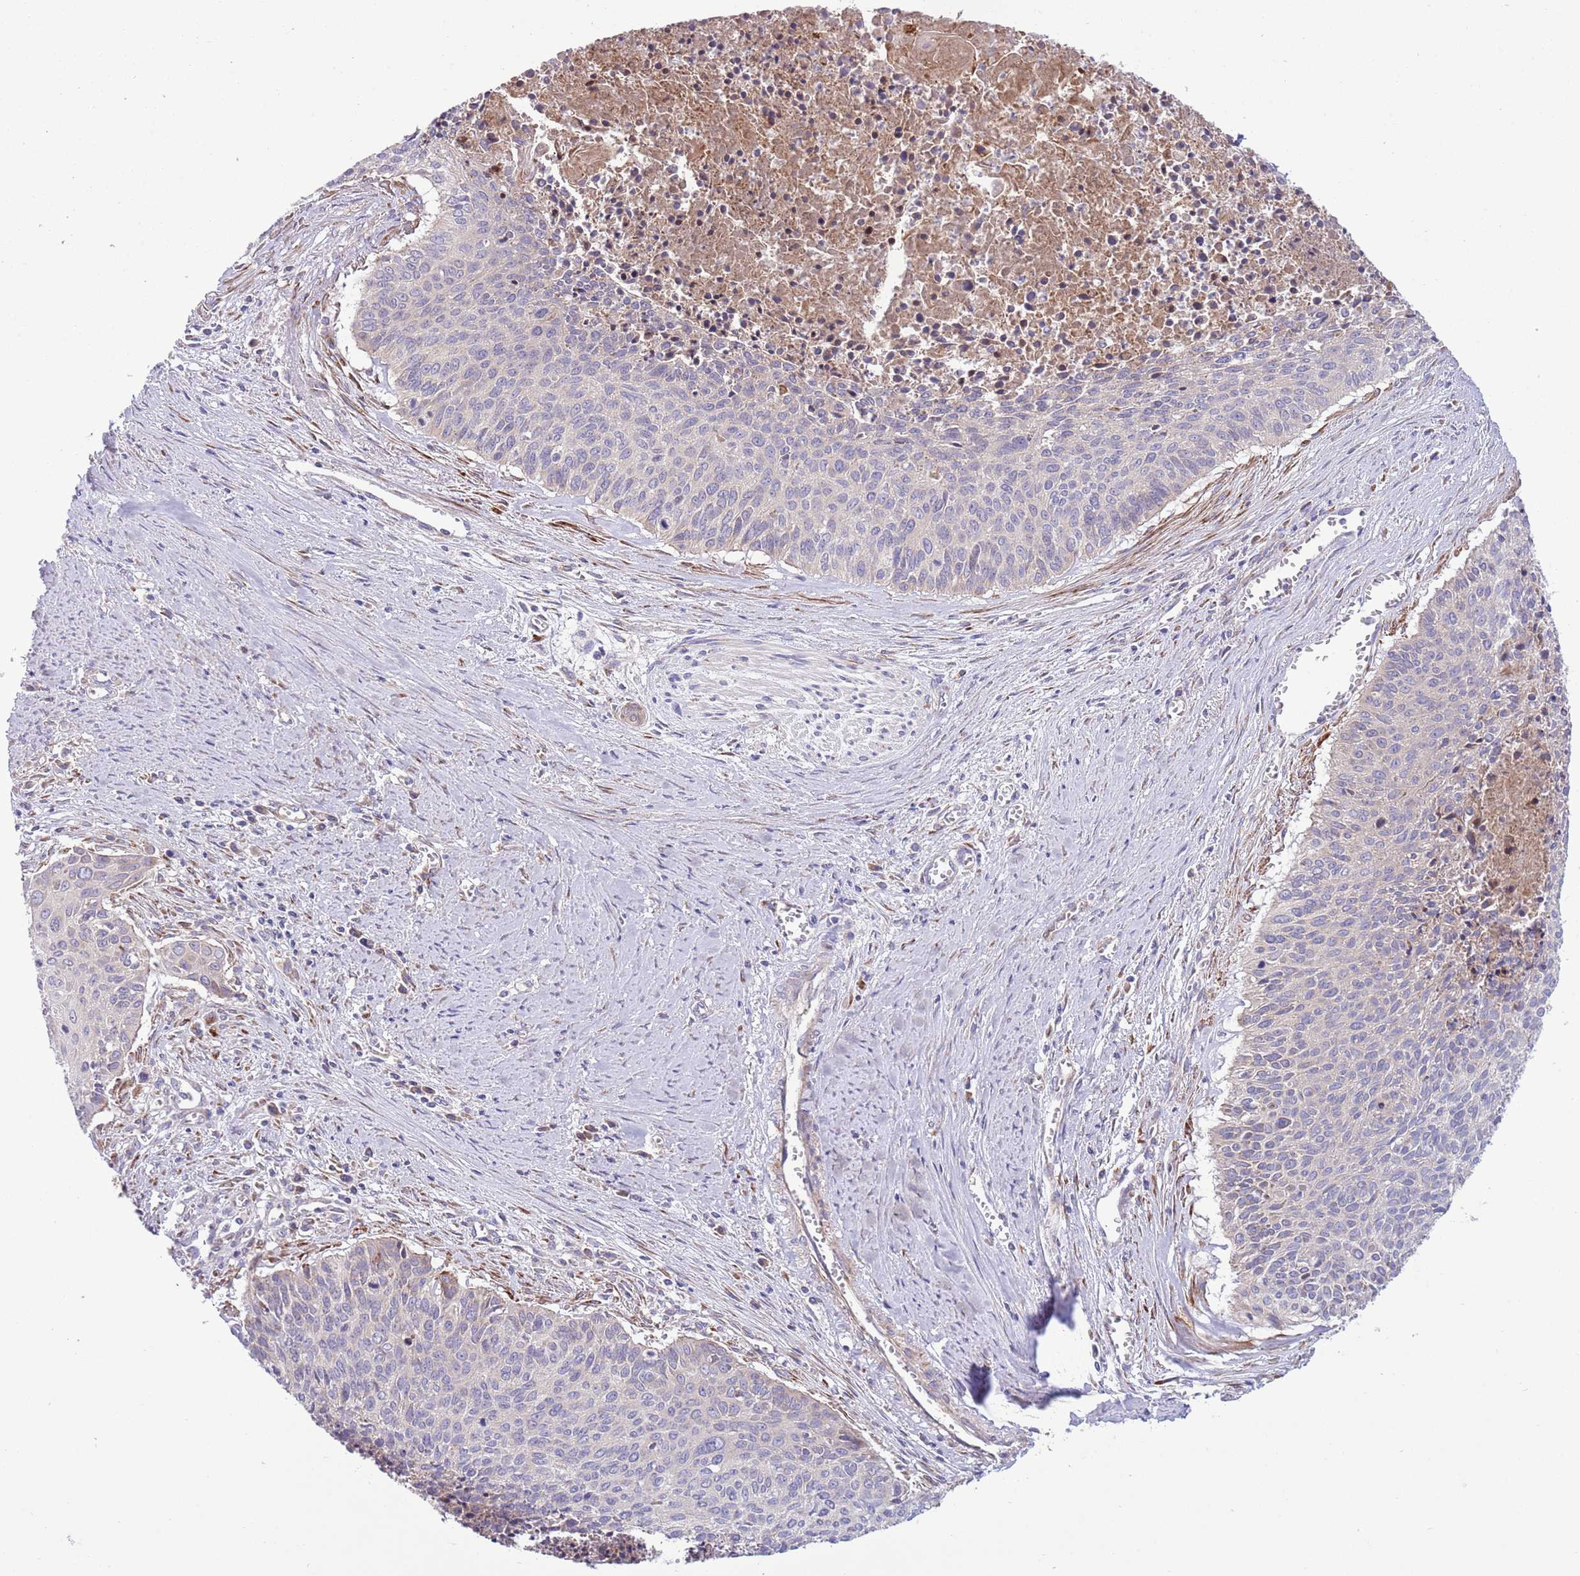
{"staining": {"intensity": "weak", "quantity": "25%-75%", "location": "cytoplasmic/membranous"}, "tissue": "cervical cancer", "cell_type": "Tumor cells", "image_type": "cancer", "snomed": [{"axis": "morphology", "description": "Squamous cell carcinoma, NOS"}, {"axis": "topography", "description": "Cervix"}], "caption": "This is a micrograph of immunohistochemistry (IHC) staining of squamous cell carcinoma (cervical), which shows weak staining in the cytoplasmic/membranous of tumor cells.", "gene": "TOMM5", "patient": {"sex": "female", "age": 55}}